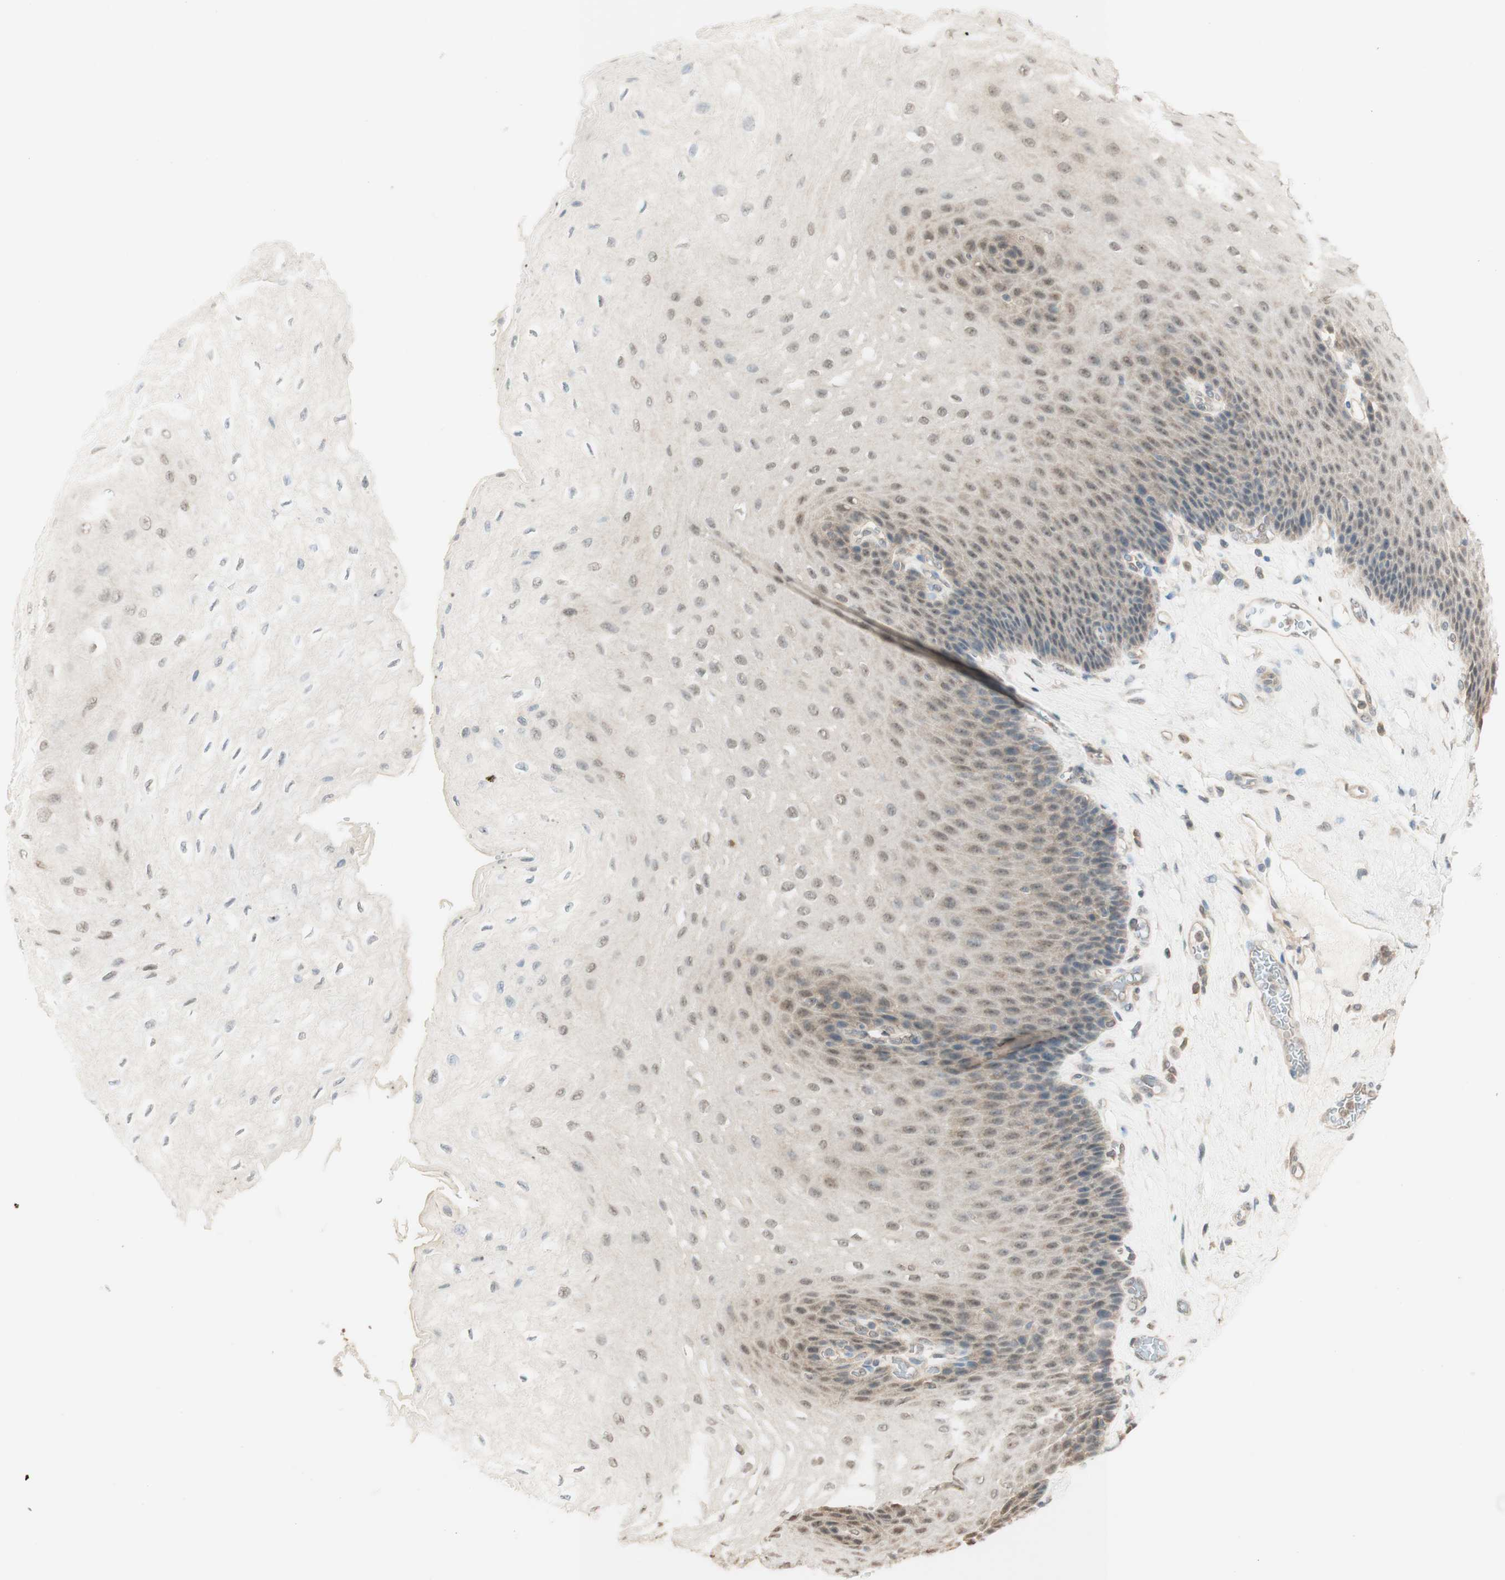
{"staining": {"intensity": "weak", "quantity": "25%-75%", "location": "nuclear"}, "tissue": "esophagus", "cell_type": "Squamous epithelial cells", "image_type": "normal", "snomed": [{"axis": "morphology", "description": "Normal tissue, NOS"}, {"axis": "topography", "description": "Esophagus"}], "caption": "Esophagus stained with DAB (3,3'-diaminobenzidine) immunohistochemistry (IHC) shows low levels of weak nuclear positivity in about 25%-75% of squamous epithelial cells.", "gene": "SPINT2", "patient": {"sex": "female", "age": 72}}